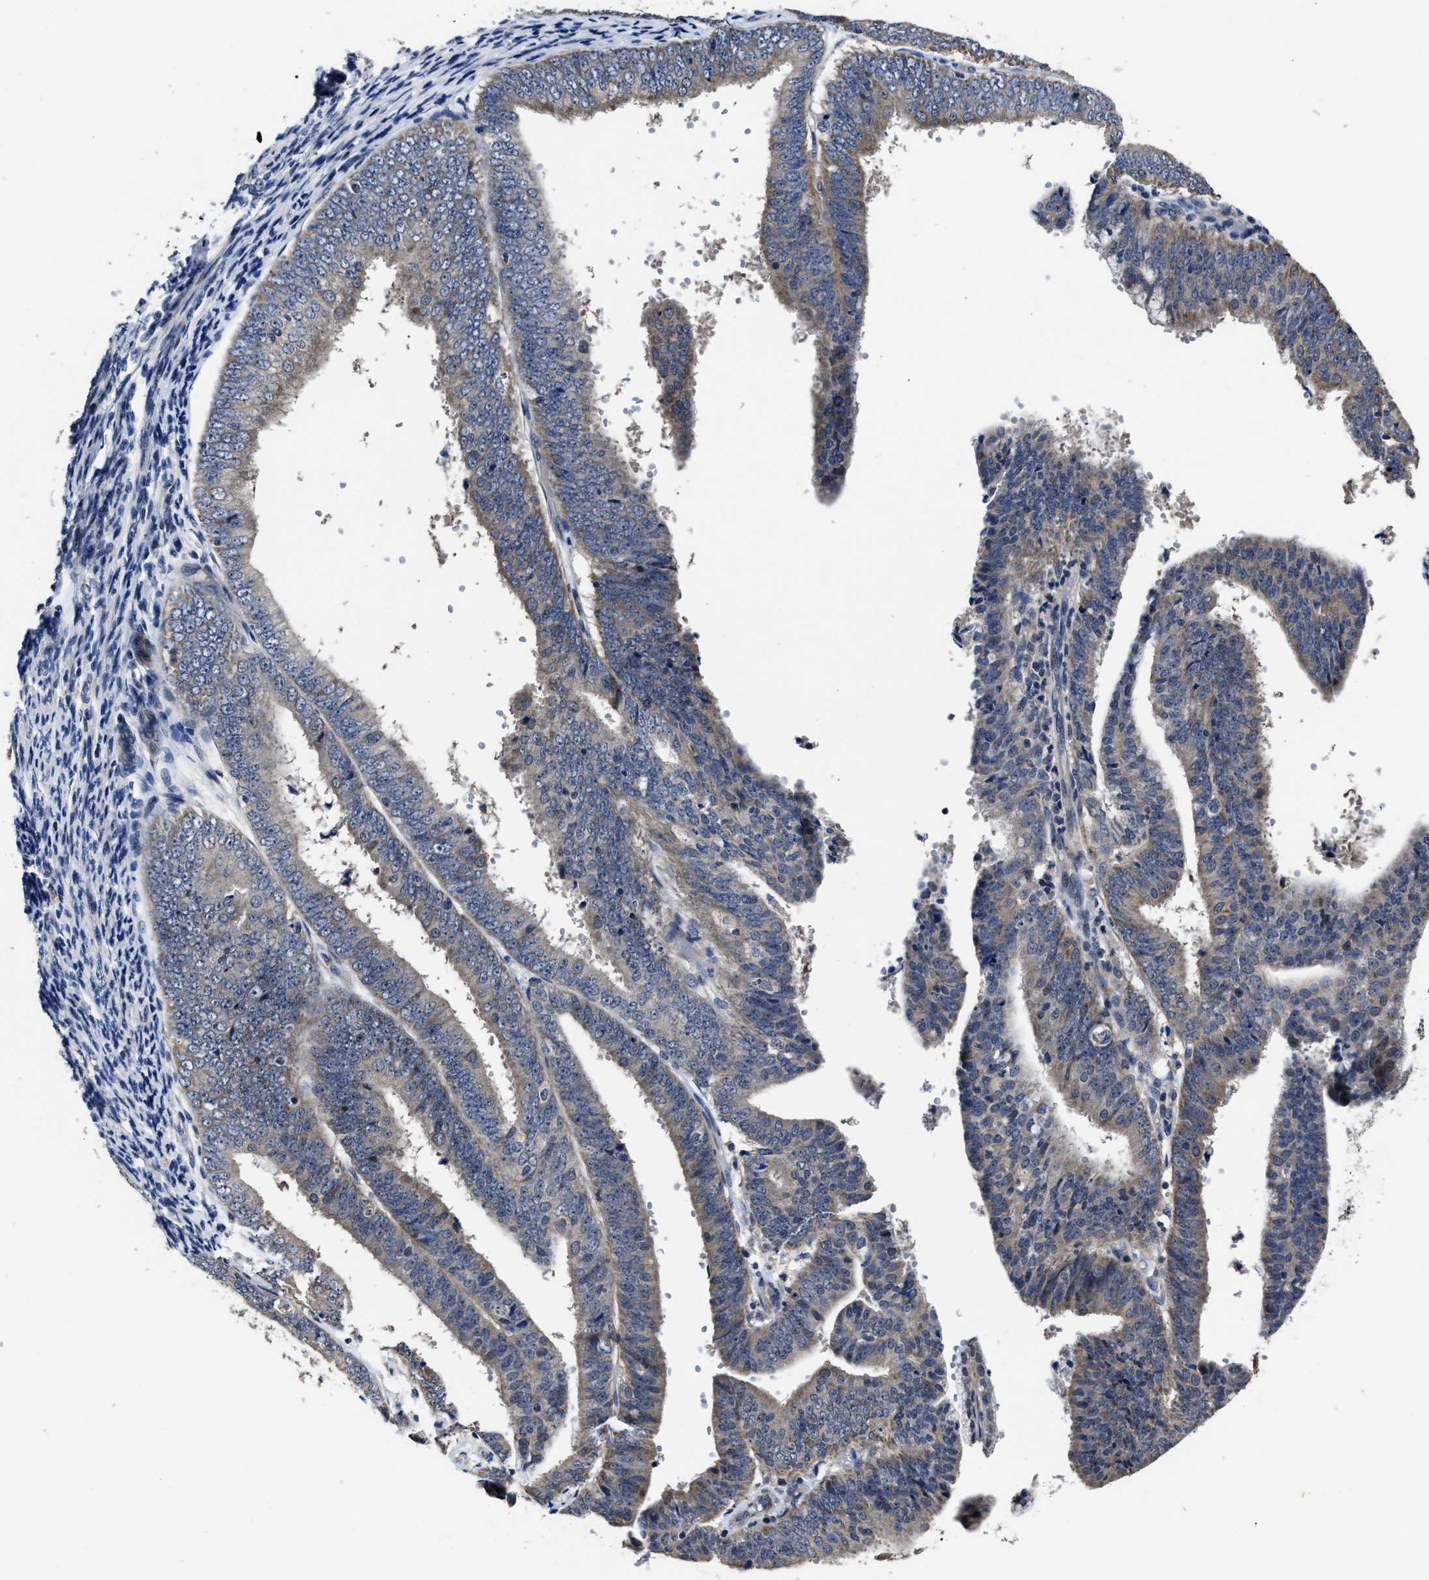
{"staining": {"intensity": "weak", "quantity": "25%-75%", "location": "cytoplasmic/membranous"}, "tissue": "endometrial cancer", "cell_type": "Tumor cells", "image_type": "cancer", "snomed": [{"axis": "morphology", "description": "Adenocarcinoma, NOS"}, {"axis": "topography", "description": "Endometrium"}], "caption": "The histopathology image shows a brown stain indicating the presence of a protein in the cytoplasmic/membranous of tumor cells in endometrial cancer (adenocarcinoma).", "gene": "RSBN1L", "patient": {"sex": "female", "age": 63}}